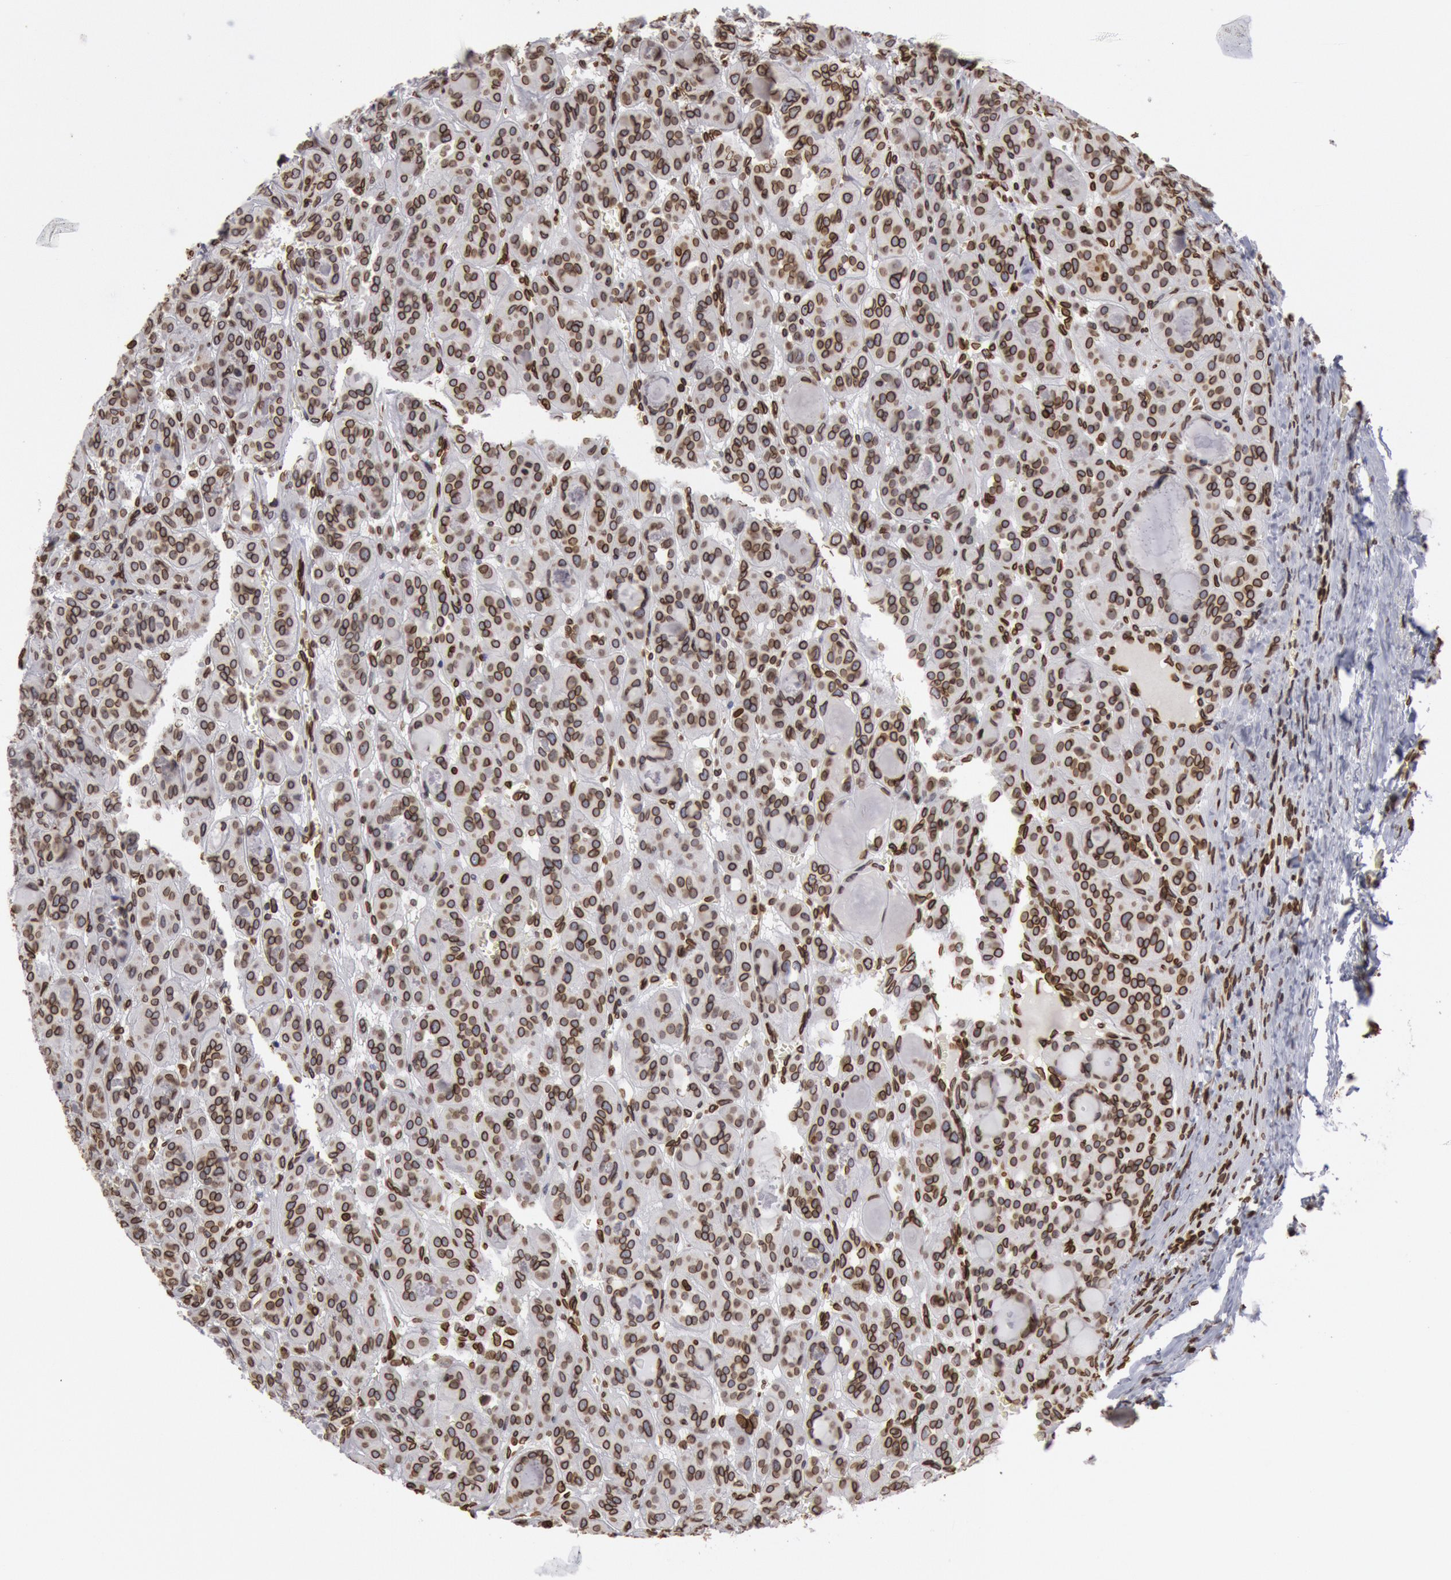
{"staining": {"intensity": "strong", "quantity": ">75%", "location": "cytoplasmic/membranous,nuclear"}, "tissue": "thyroid cancer", "cell_type": "Tumor cells", "image_type": "cancer", "snomed": [{"axis": "morphology", "description": "Follicular adenoma carcinoma, NOS"}, {"axis": "topography", "description": "Thyroid gland"}], "caption": "This is a photomicrograph of immunohistochemistry staining of follicular adenoma carcinoma (thyroid), which shows strong positivity in the cytoplasmic/membranous and nuclear of tumor cells.", "gene": "SUN2", "patient": {"sex": "female", "age": 71}}